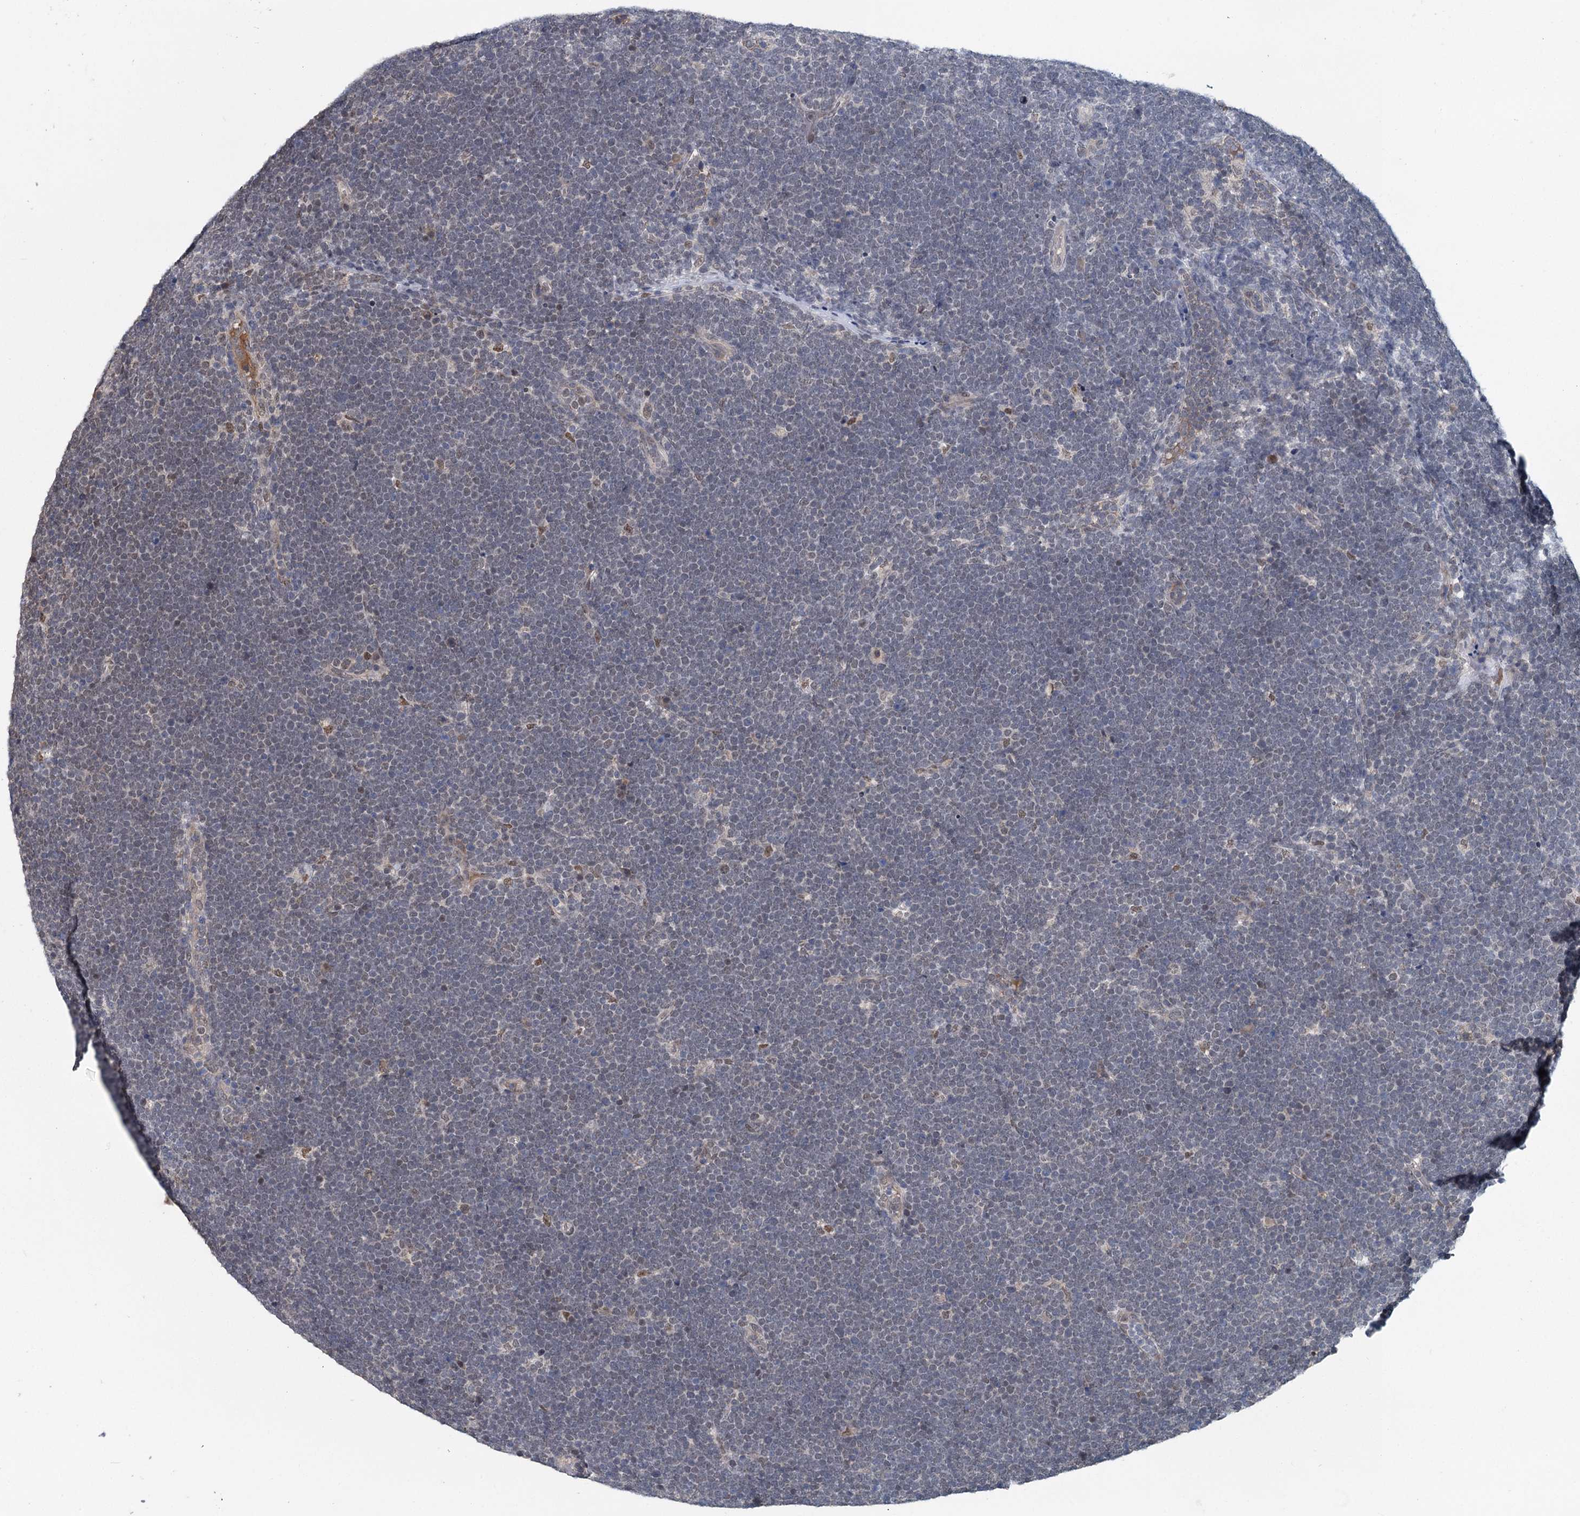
{"staining": {"intensity": "negative", "quantity": "none", "location": "none"}, "tissue": "lymphoma", "cell_type": "Tumor cells", "image_type": "cancer", "snomed": [{"axis": "morphology", "description": "Malignant lymphoma, non-Hodgkin's type, High grade"}, {"axis": "topography", "description": "Lymph node"}], "caption": "This is an immunohistochemistry micrograph of human malignant lymphoma, non-Hodgkin's type (high-grade). There is no staining in tumor cells.", "gene": "MYG1", "patient": {"sex": "male", "age": 13}}